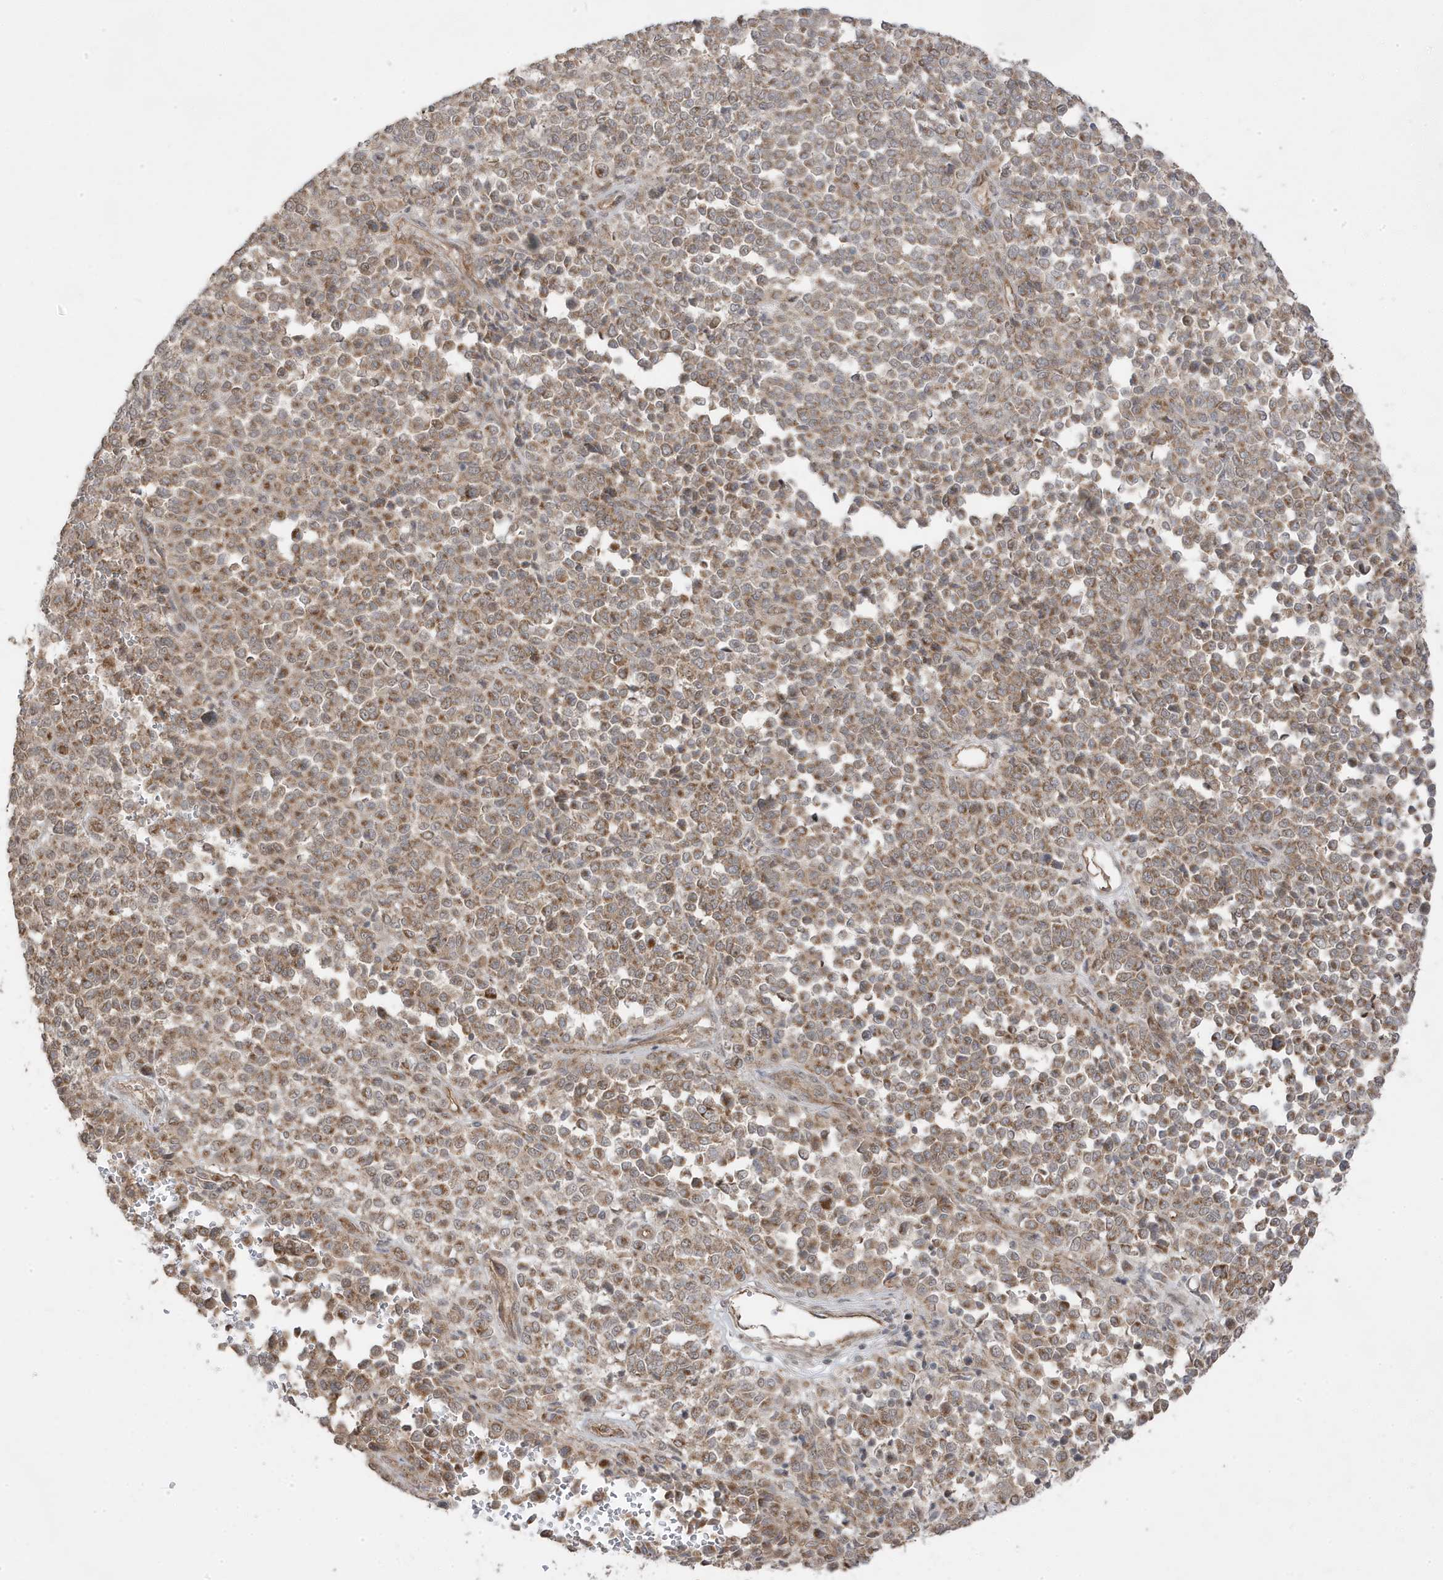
{"staining": {"intensity": "moderate", "quantity": ">75%", "location": "cytoplasmic/membranous"}, "tissue": "melanoma", "cell_type": "Tumor cells", "image_type": "cancer", "snomed": [{"axis": "morphology", "description": "Malignant melanoma, Metastatic site"}, {"axis": "topography", "description": "Pancreas"}], "caption": "Brown immunohistochemical staining in melanoma shows moderate cytoplasmic/membranous staining in approximately >75% of tumor cells.", "gene": "DNAJC12", "patient": {"sex": "female", "age": 30}}